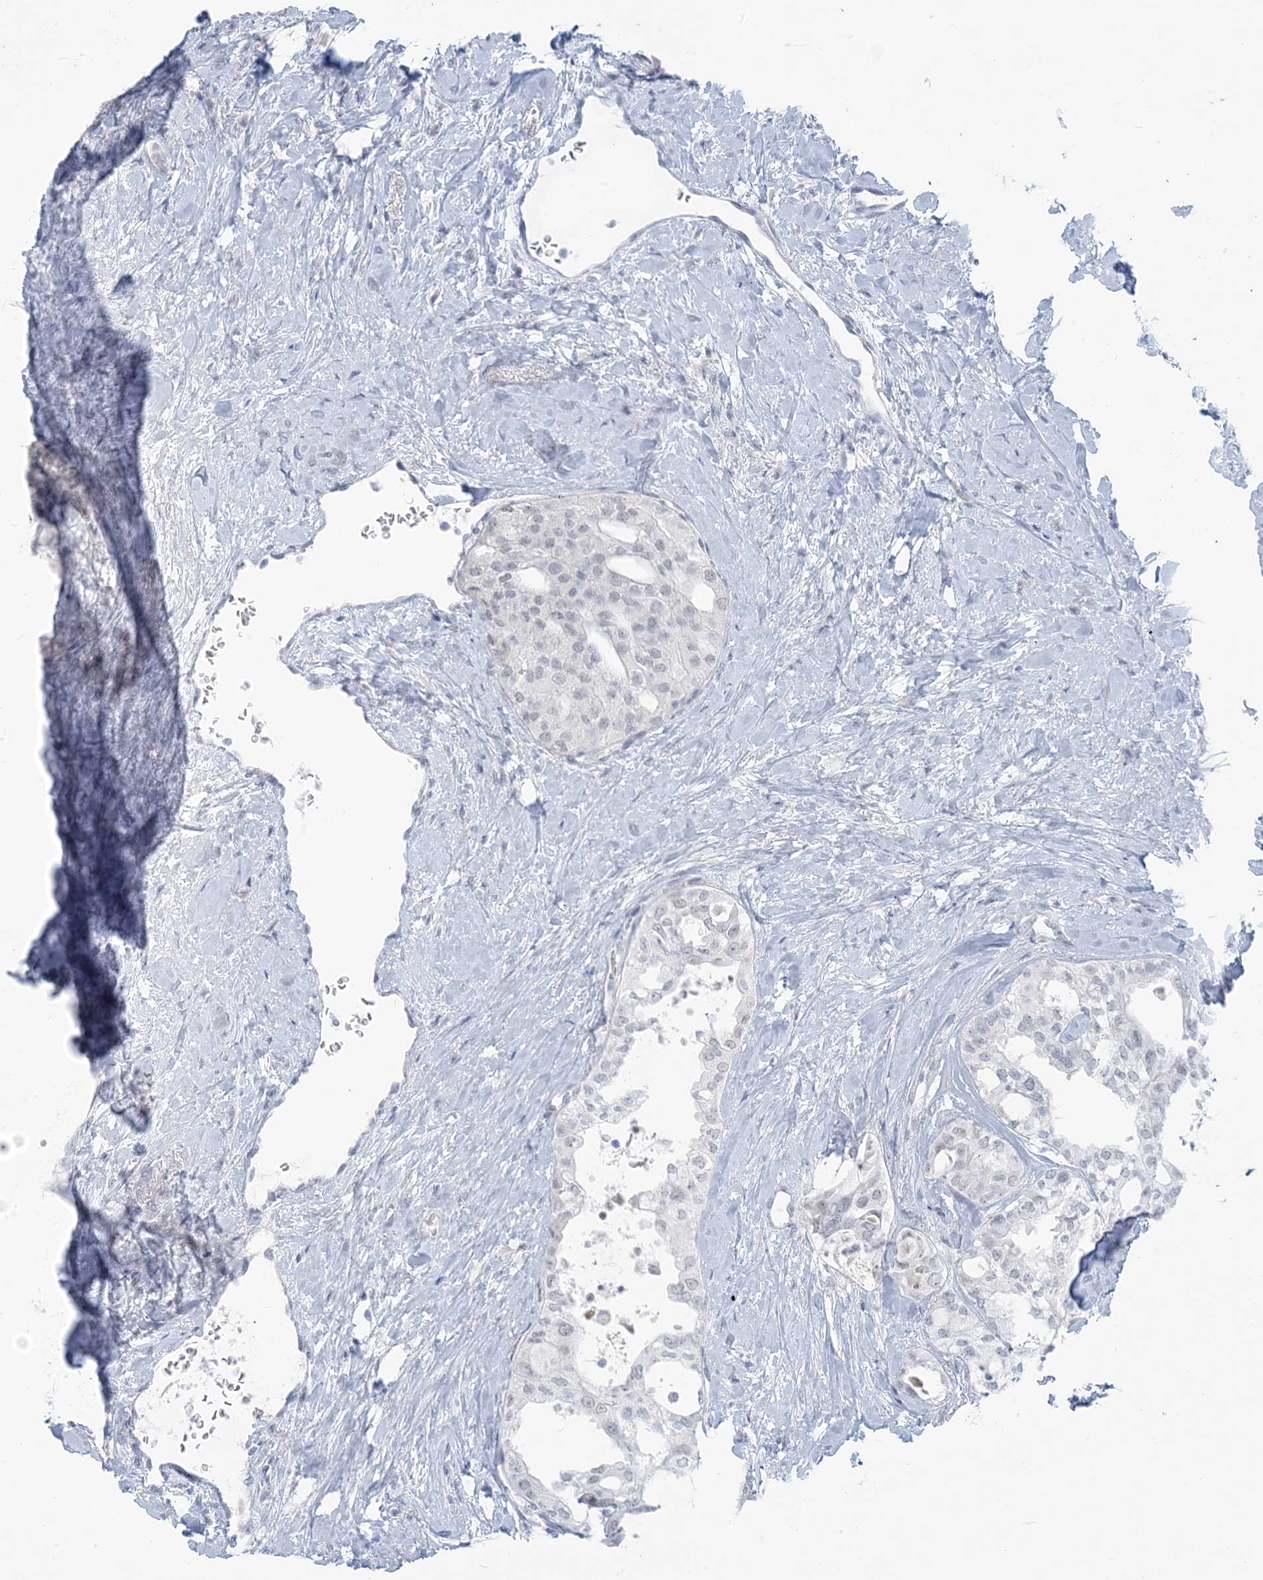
{"staining": {"intensity": "negative", "quantity": "none", "location": "none"}, "tissue": "thyroid cancer", "cell_type": "Tumor cells", "image_type": "cancer", "snomed": [{"axis": "morphology", "description": "Follicular adenoma carcinoma, NOS"}, {"axis": "topography", "description": "Thyroid gland"}], "caption": "Micrograph shows no significant protein staining in tumor cells of thyroid cancer (follicular adenoma carcinoma).", "gene": "SCML1", "patient": {"sex": "male", "age": 75}}